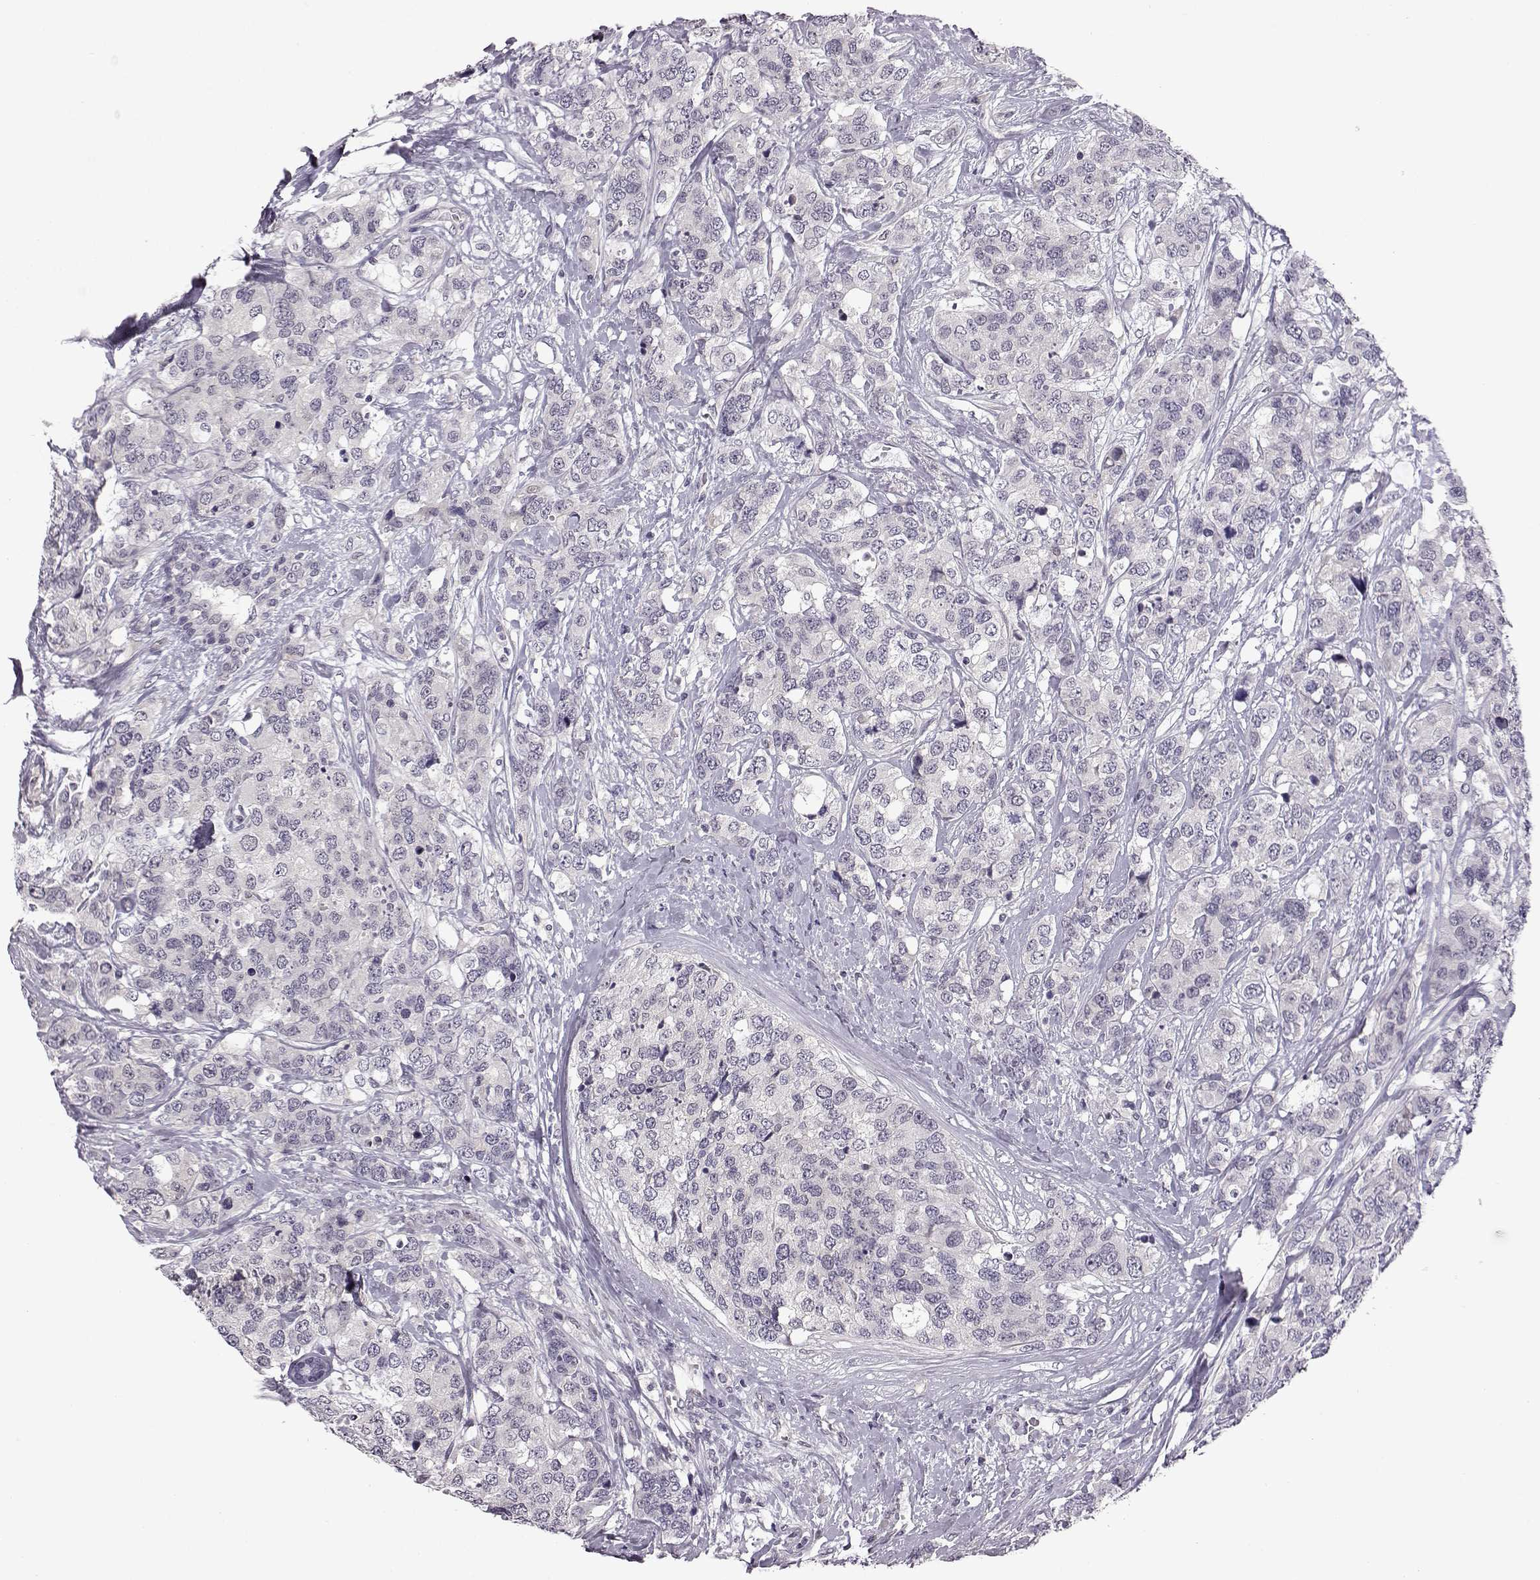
{"staining": {"intensity": "negative", "quantity": "none", "location": "none"}, "tissue": "breast cancer", "cell_type": "Tumor cells", "image_type": "cancer", "snomed": [{"axis": "morphology", "description": "Lobular carcinoma"}, {"axis": "topography", "description": "Breast"}], "caption": "IHC photomicrograph of neoplastic tissue: human lobular carcinoma (breast) stained with DAB shows no significant protein positivity in tumor cells. (DAB IHC, high magnification).", "gene": "C10orf62", "patient": {"sex": "female", "age": 59}}